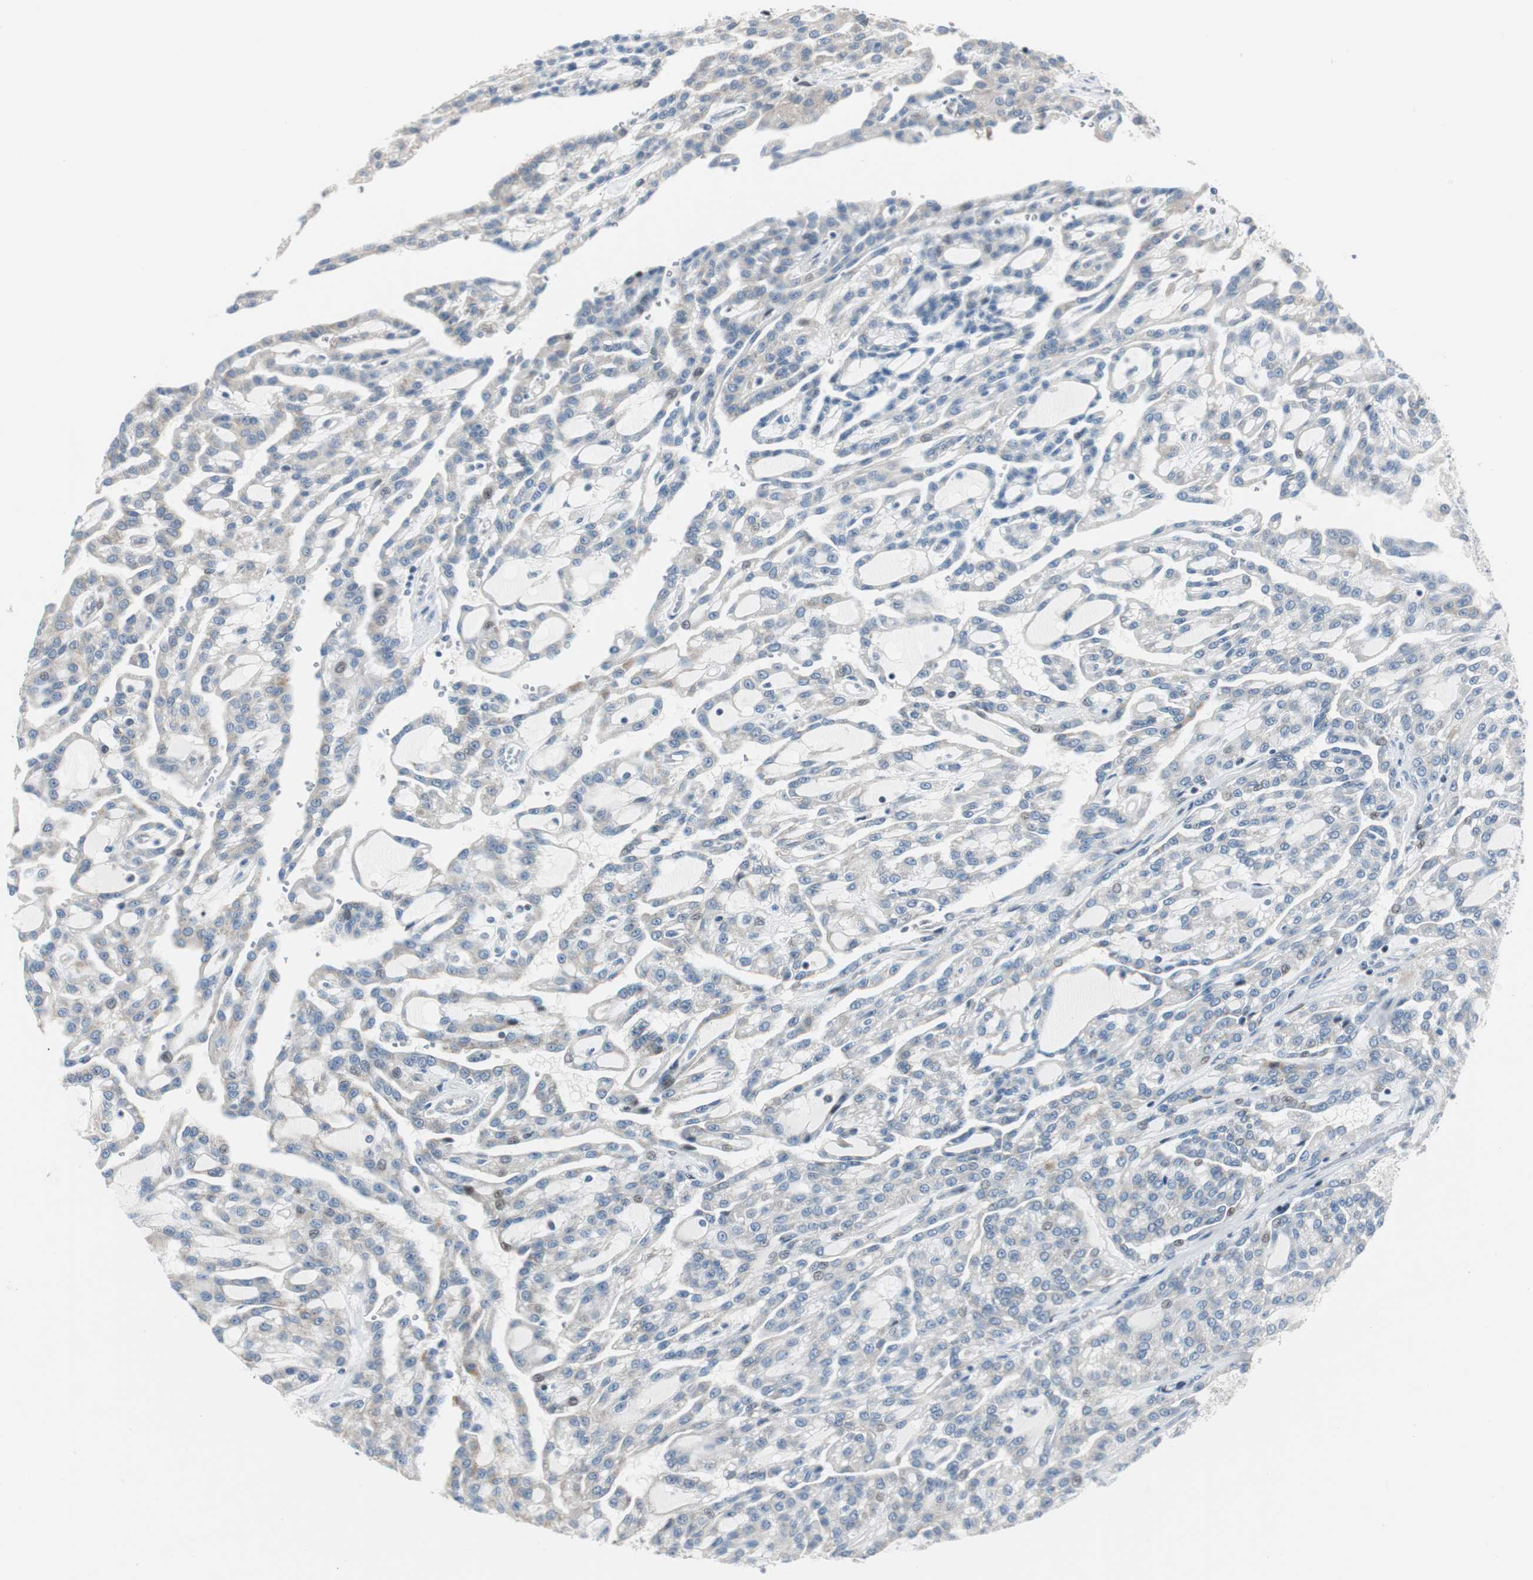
{"staining": {"intensity": "weak", "quantity": "<25%", "location": "cytoplasmic/membranous,nuclear"}, "tissue": "renal cancer", "cell_type": "Tumor cells", "image_type": "cancer", "snomed": [{"axis": "morphology", "description": "Adenocarcinoma, NOS"}, {"axis": "topography", "description": "Kidney"}], "caption": "Immunohistochemistry micrograph of adenocarcinoma (renal) stained for a protein (brown), which shows no expression in tumor cells.", "gene": "RAD1", "patient": {"sex": "male", "age": 63}}